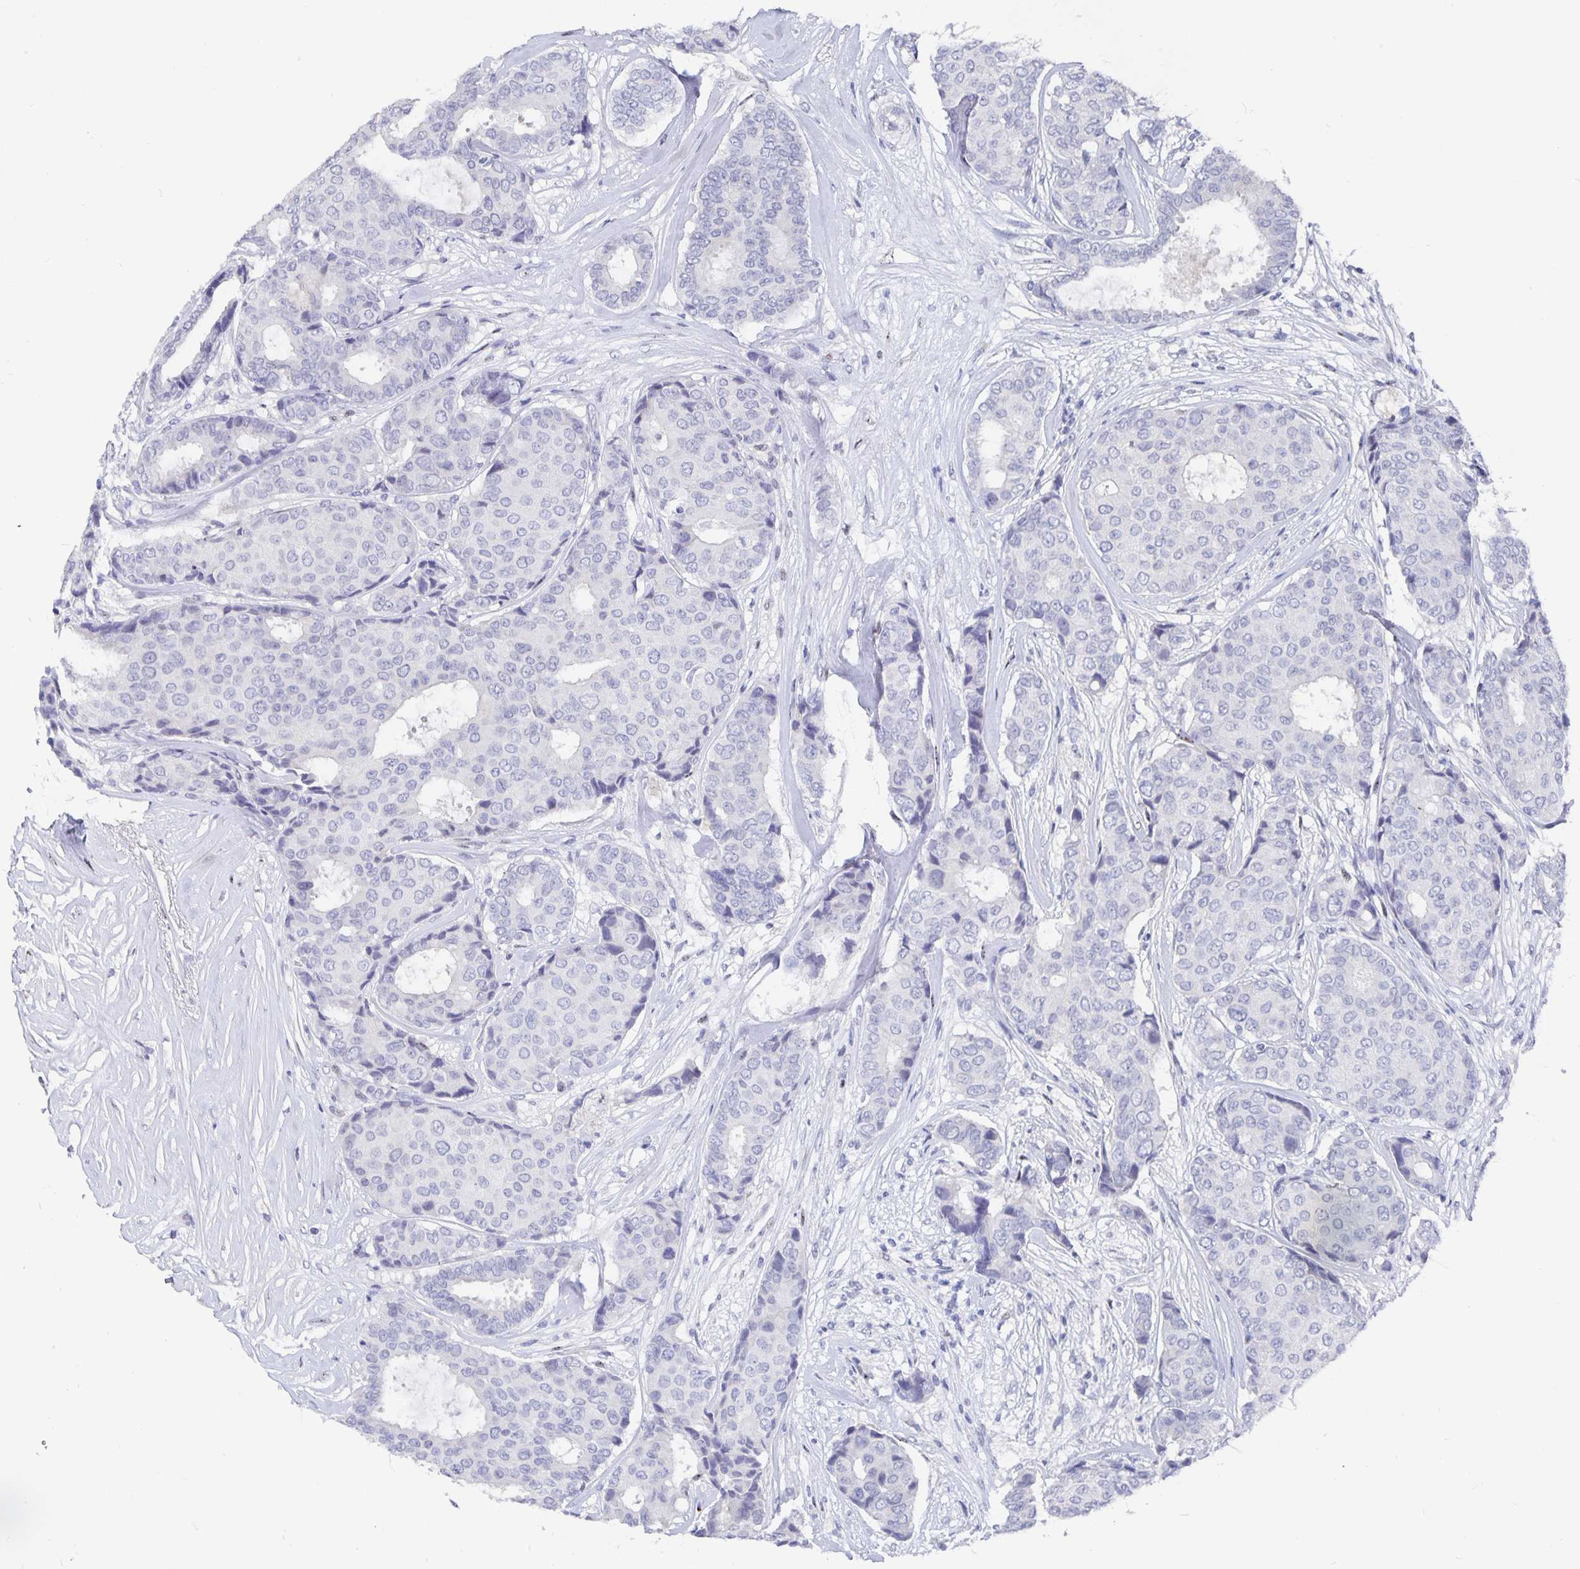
{"staining": {"intensity": "negative", "quantity": "none", "location": "none"}, "tissue": "breast cancer", "cell_type": "Tumor cells", "image_type": "cancer", "snomed": [{"axis": "morphology", "description": "Duct carcinoma"}, {"axis": "topography", "description": "Breast"}], "caption": "The image exhibits no significant expression in tumor cells of breast infiltrating ductal carcinoma.", "gene": "SMOC1", "patient": {"sex": "female", "age": 75}}